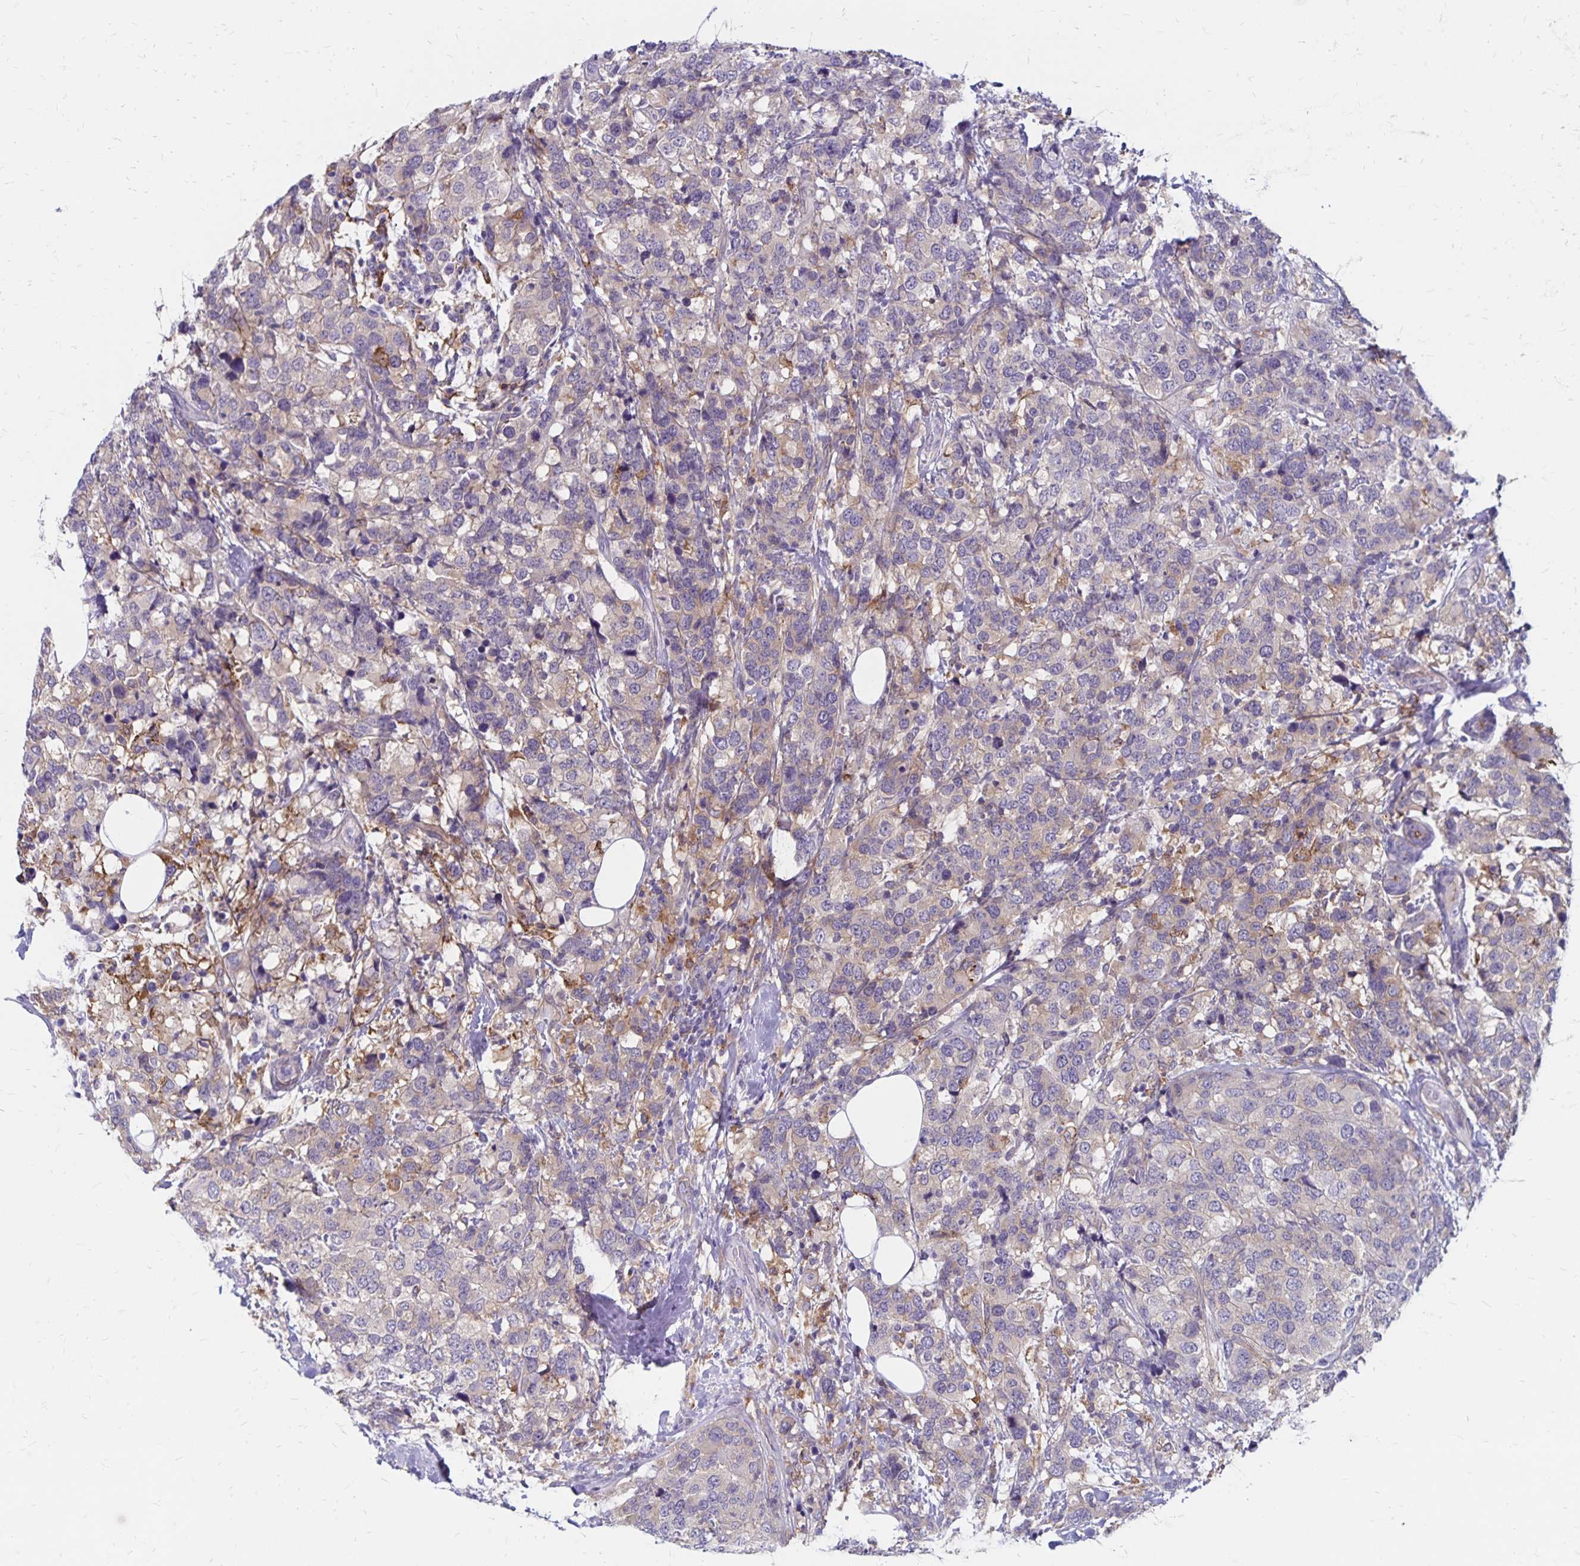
{"staining": {"intensity": "negative", "quantity": "none", "location": "none"}, "tissue": "breast cancer", "cell_type": "Tumor cells", "image_type": "cancer", "snomed": [{"axis": "morphology", "description": "Lobular carcinoma"}, {"axis": "topography", "description": "Breast"}], "caption": "DAB immunohistochemical staining of human breast cancer (lobular carcinoma) displays no significant expression in tumor cells.", "gene": "TNS3", "patient": {"sex": "female", "age": 59}}